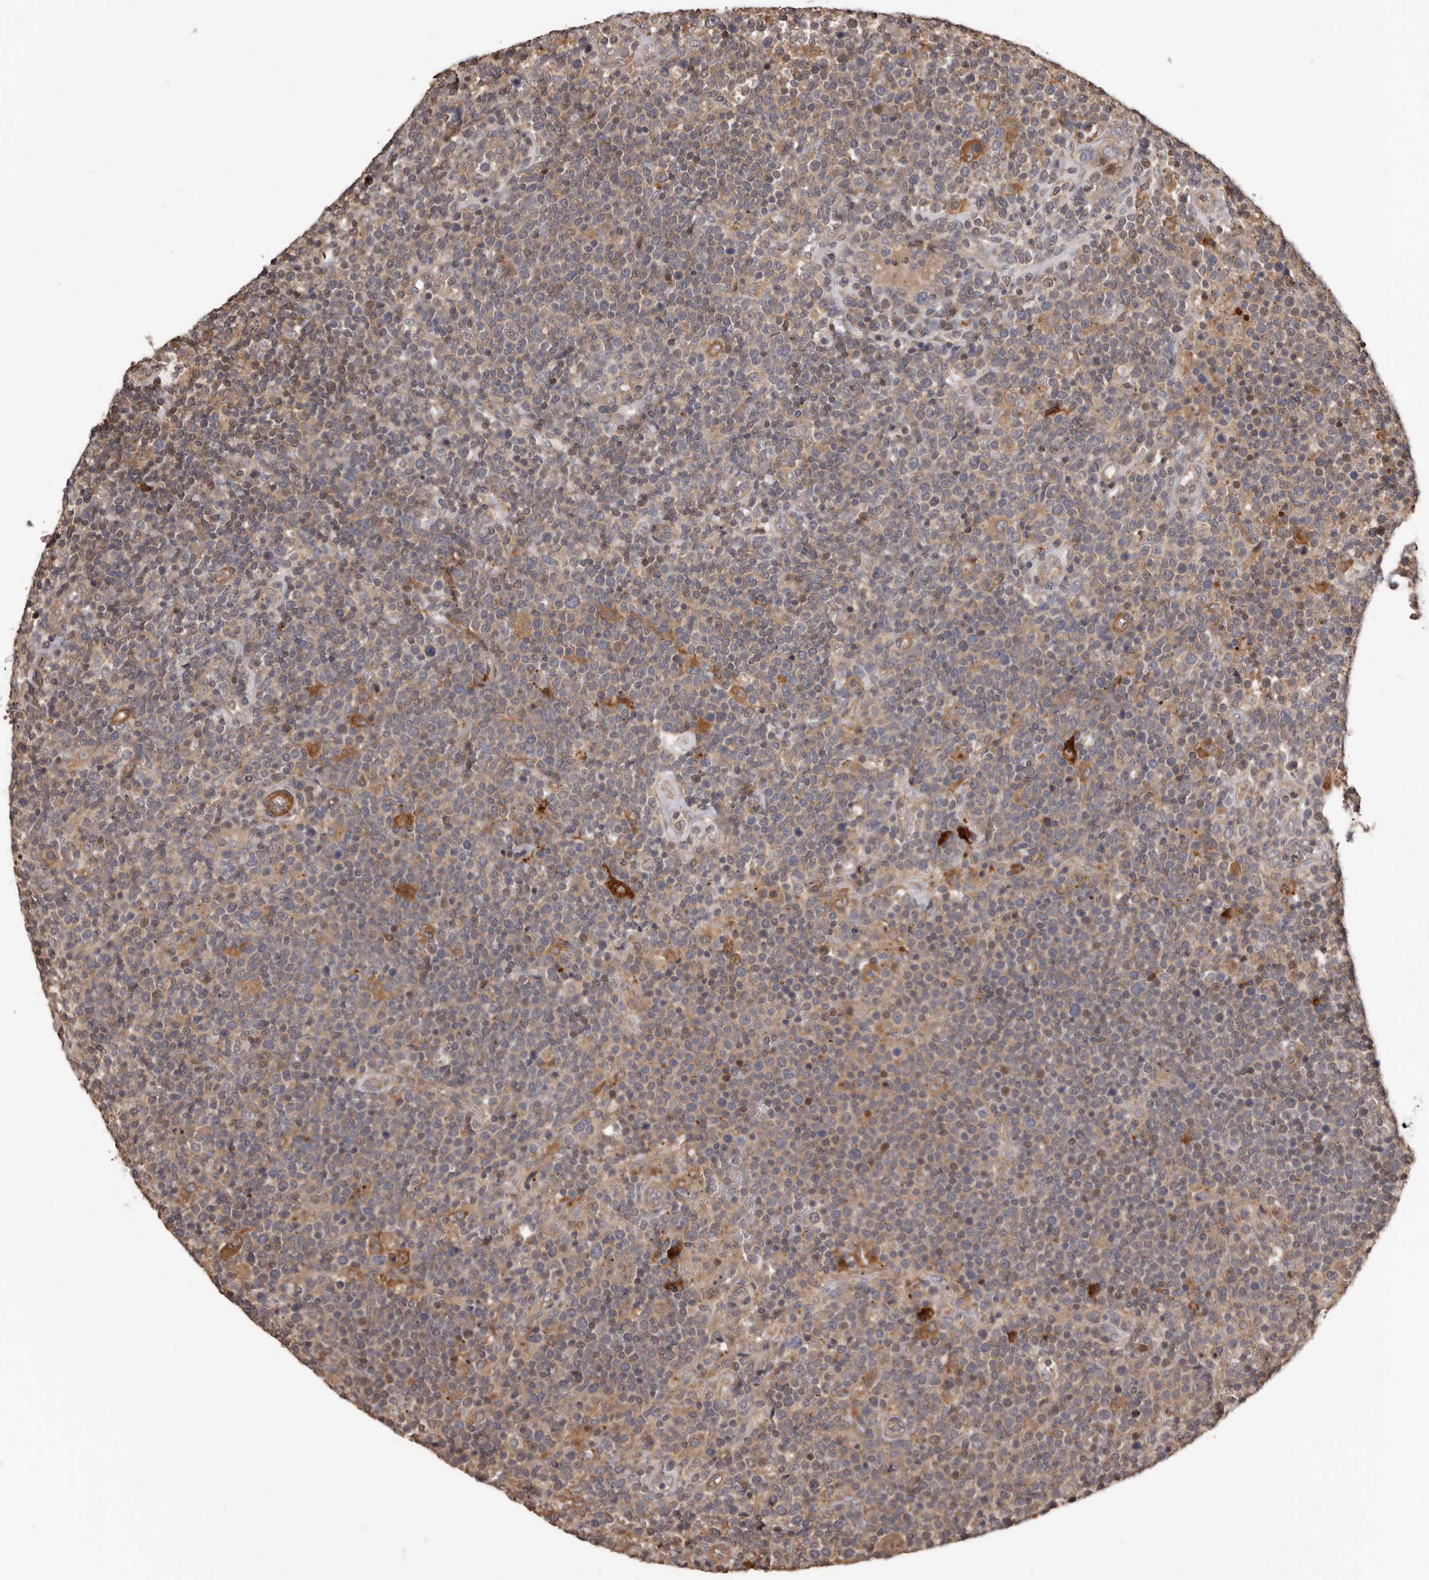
{"staining": {"intensity": "weak", "quantity": ">75%", "location": "cytoplasmic/membranous"}, "tissue": "lymphoma", "cell_type": "Tumor cells", "image_type": "cancer", "snomed": [{"axis": "morphology", "description": "Malignant lymphoma, non-Hodgkin's type, High grade"}, {"axis": "topography", "description": "Lymph node"}], "caption": "Weak cytoplasmic/membranous protein positivity is present in approximately >75% of tumor cells in lymphoma.", "gene": "ADAMTS2", "patient": {"sex": "male", "age": 61}}